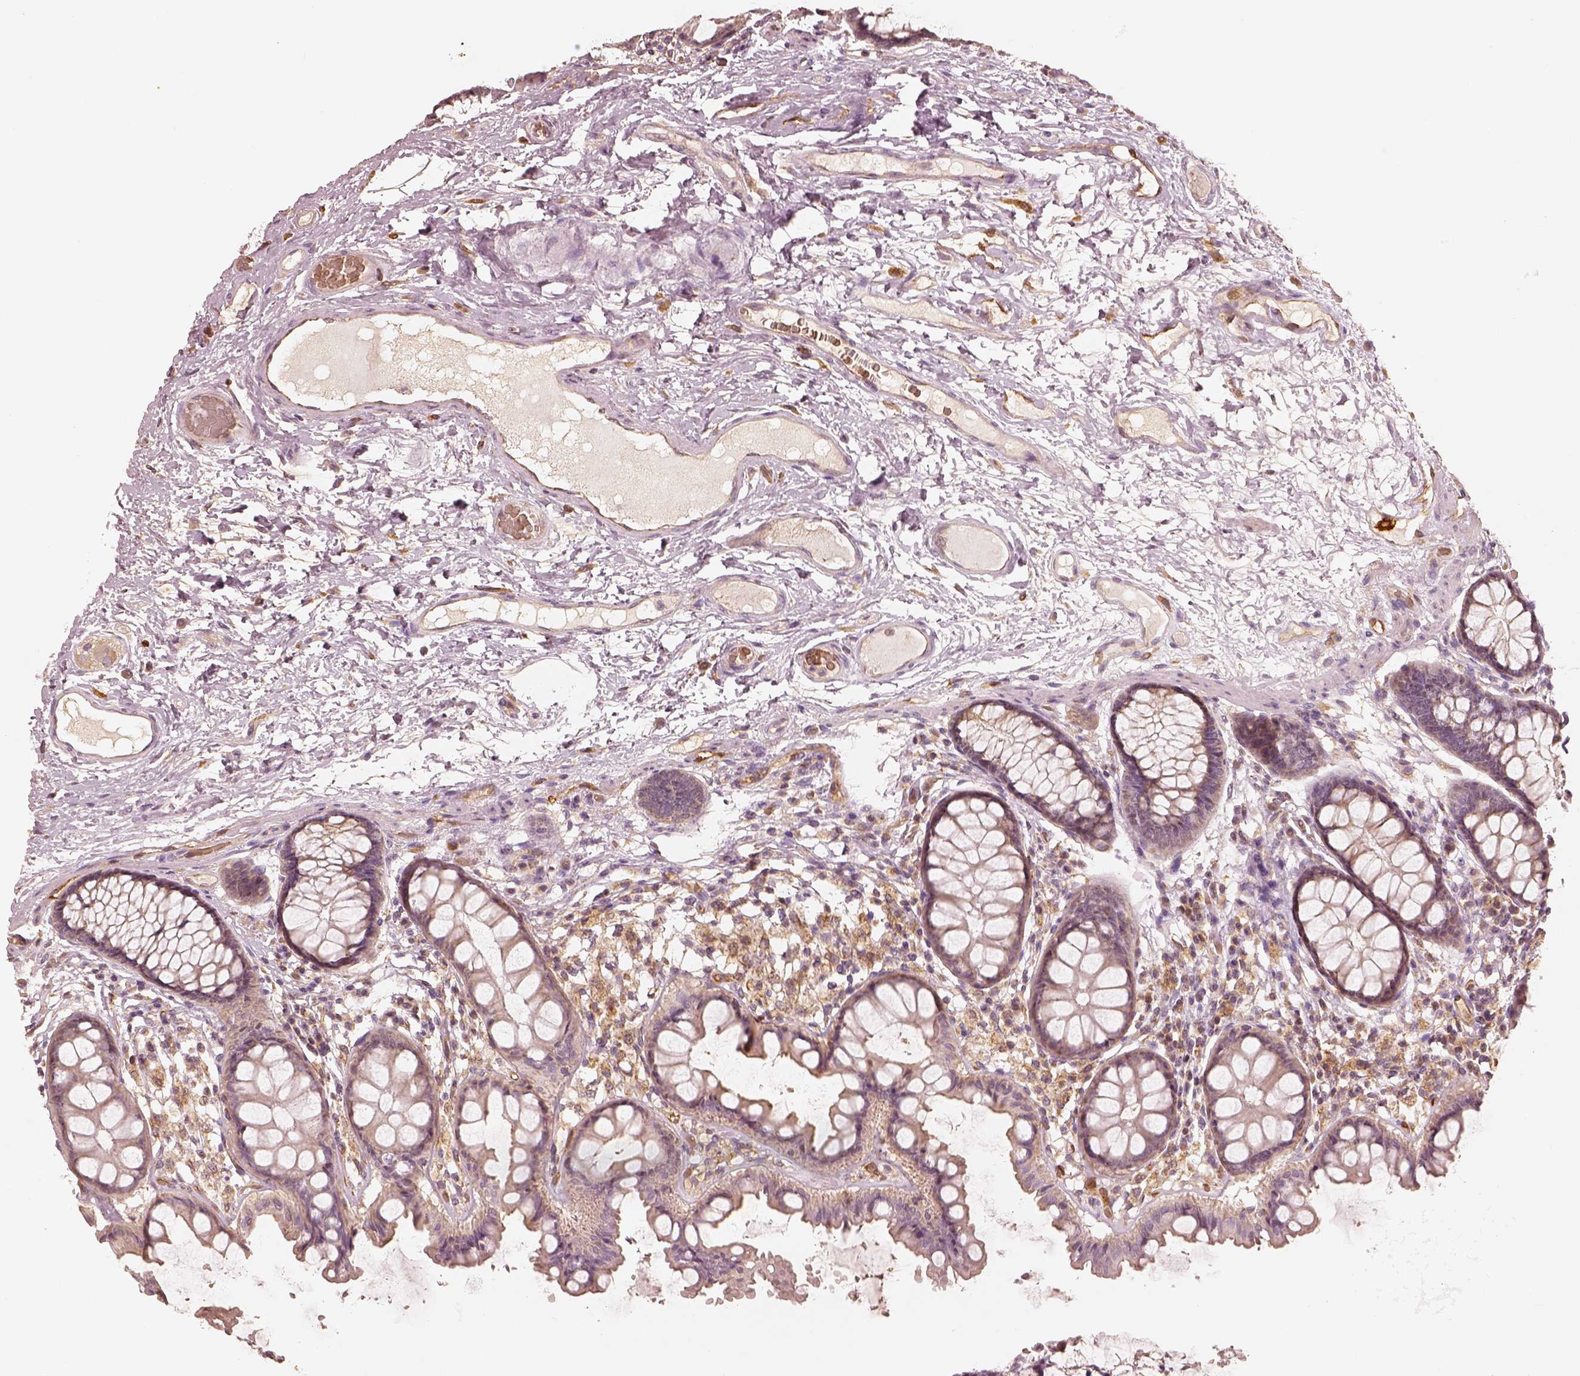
{"staining": {"intensity": "moderate", "quantity": ">75%", "location": "cytoplasmic/membranous"}, "tissue": "colon", "cell_type": "Endothelial cells", "image_type": "normal", "snomed": [{"axis": "morphology", "description": "Normal tissue, NOS"}, {"axis": "topography", "description": "Colon"}], "caption": "Protein analysis of unremarkable colon shows moderate cytoplasmic/membranous expression in approximately >75% of endothelial cells. The staining was performed using DAB (3,3'-diaminobenzidine), with brown indicating positive protein expression. Nuclei are stained blue with hematoxylin.", "gene": "FSCN1", "patient": {"sex": "female", "age": 65}}